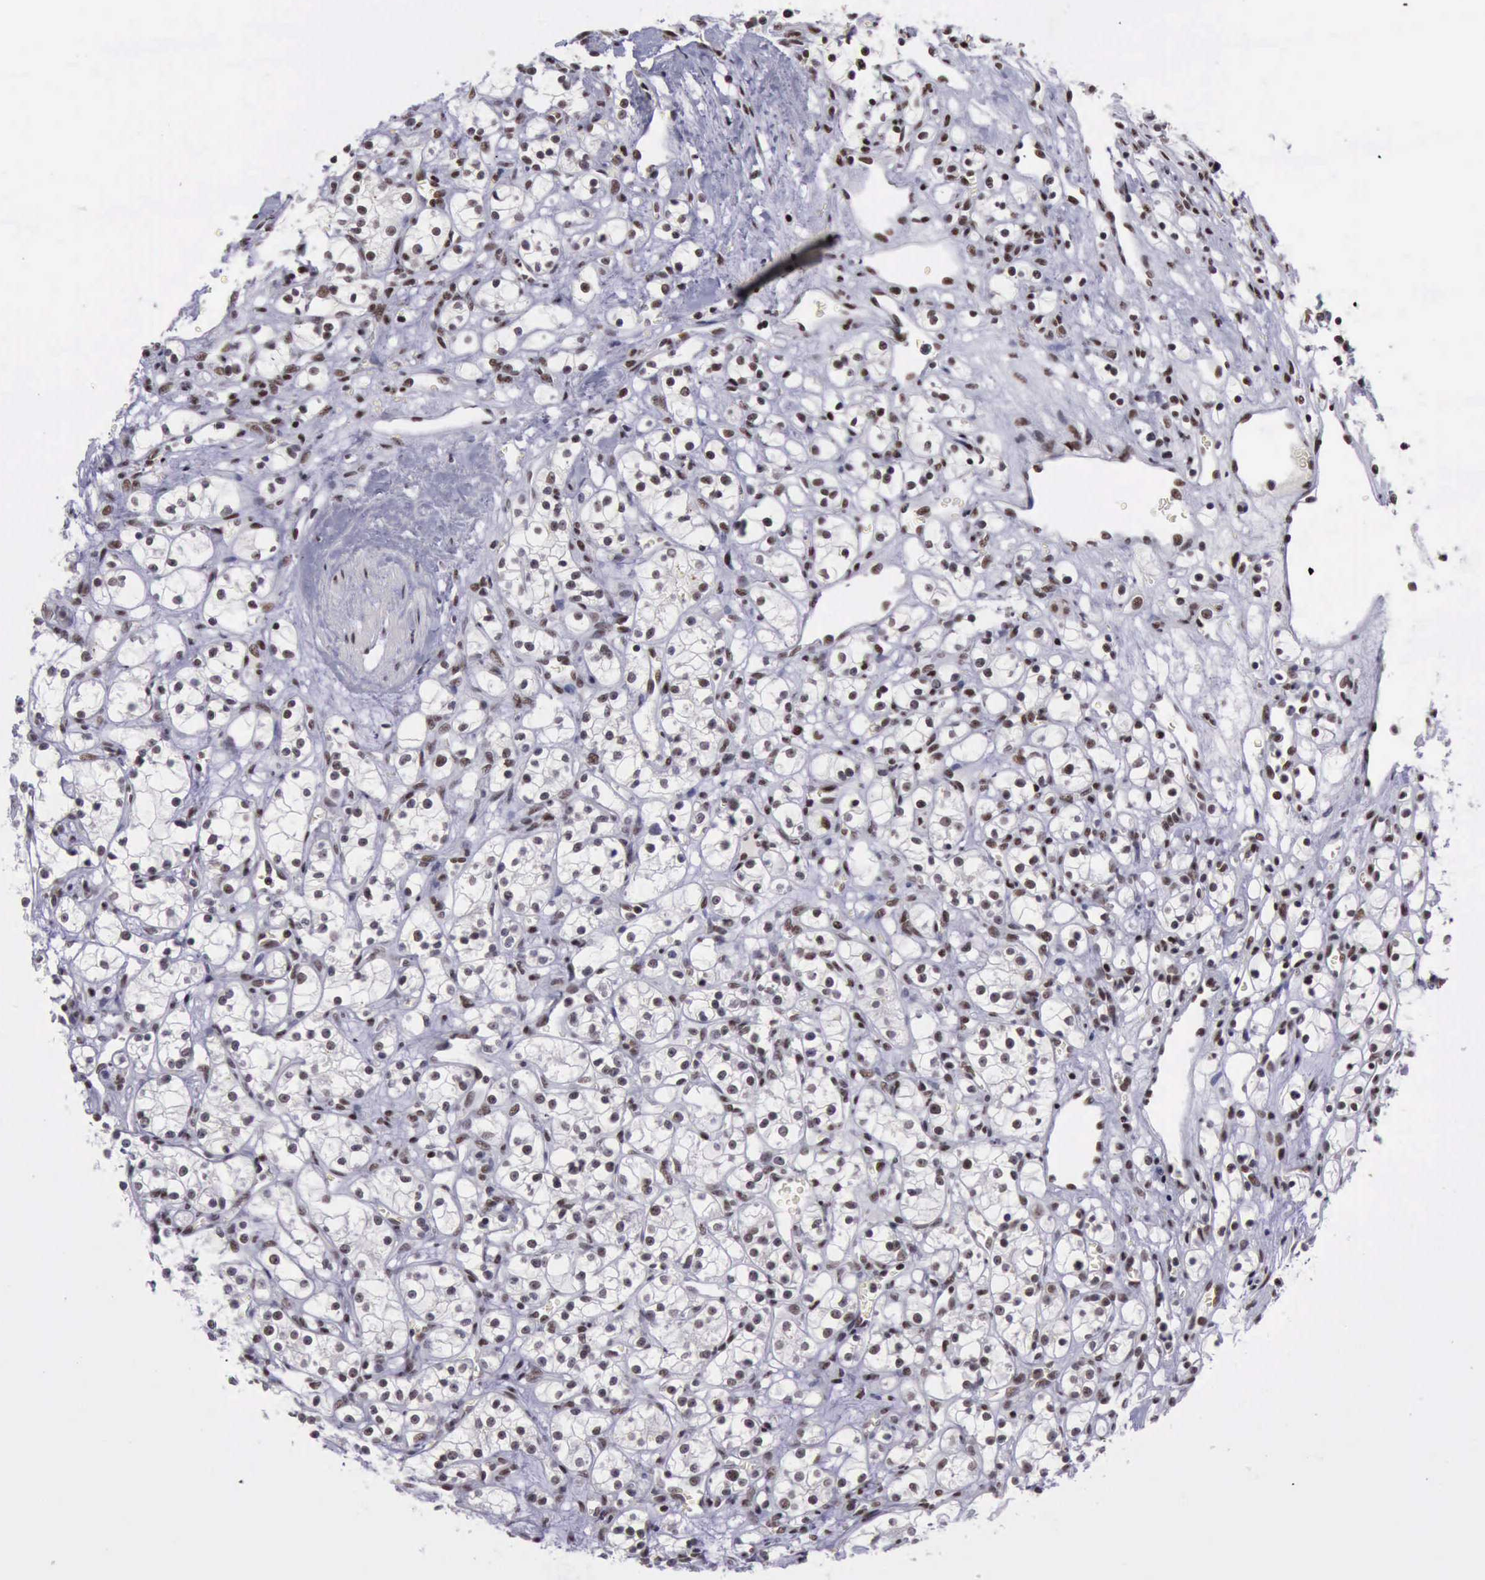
{"staining": {"intensity": "moderate", "quantity": ">75%", "location": "nuclear"}, "tissue": "renal cancer", "cell_type": "Tumor cells", "image_type": "cancer", "snomed": [{"axis": "morphology", "description": "Adenocarcinoma, NOS"}, {"axis": "topography", "description": "Kidney"}], "caption": "This micrograph demonstrates IHC staining of human renal cancer, with medium moderate nuclear expression in approximately >75% of tumor cells.", "gene": "YY1", "patient": {"sex": "male", "age": 61}}